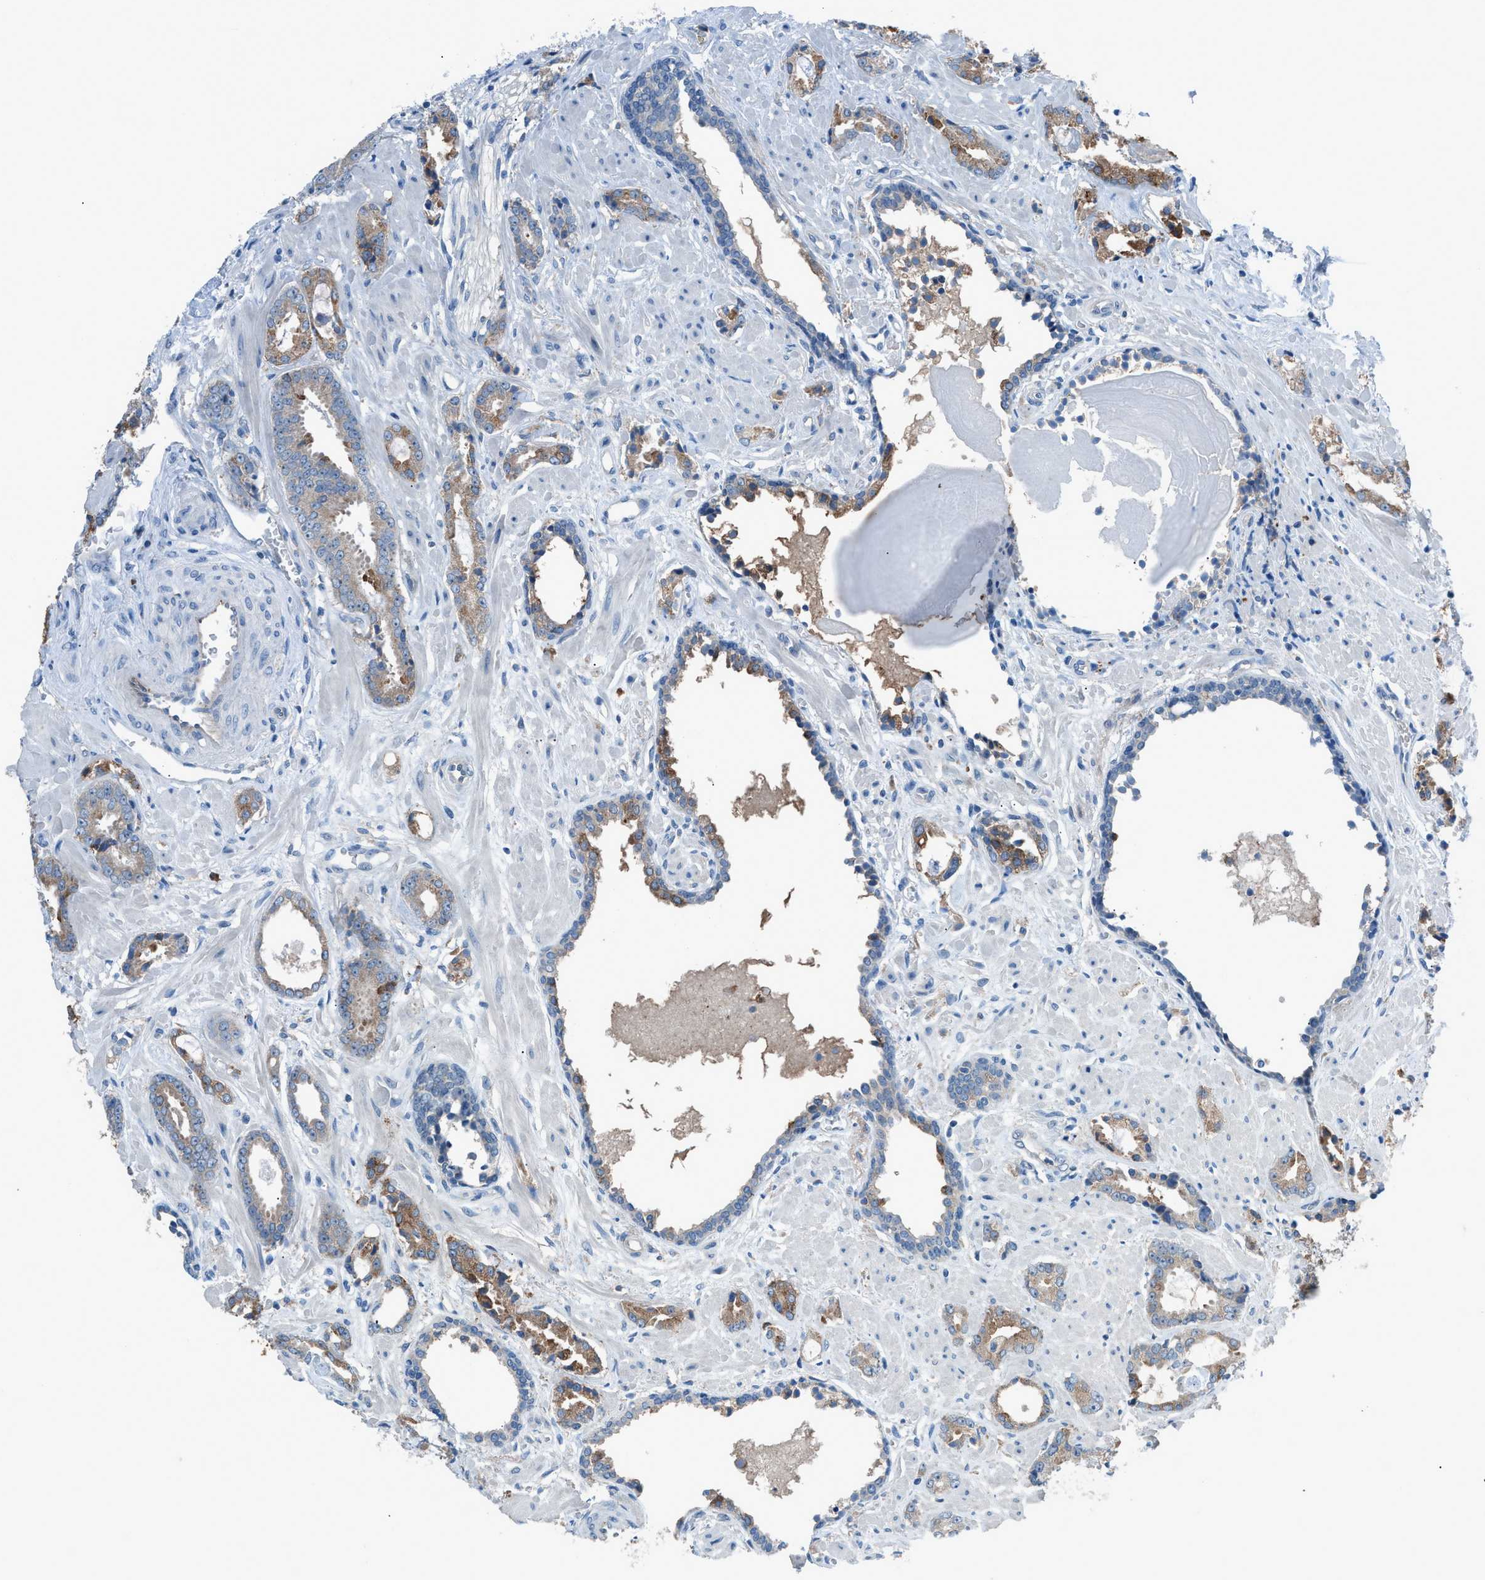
{"staining": {"intensity": "moderate", "quantity": "25%-75%", "location": "cytoplasmic/membranous"}, "tissue": "prostate cancer", "cell_type": "Tumor cells", "image_type": "cancer", "snomed": [{"axis": "morphology", "description": "Adenocarcinoma, Low grade"}, {"axis": "topography", "description": "Prostate"}], "caption": "The histopathology image exhibits staining of prostate cancer, revealing moderate cytoplasmic/membranous protein positivity (brown color) within tumor cells. Using DAB (brown) and hematoxylin (blue) stains, captured at high magnification using brightfield microscopy.", "gene": "HEG1", "patient": {"sex": "male", "age": 53}}